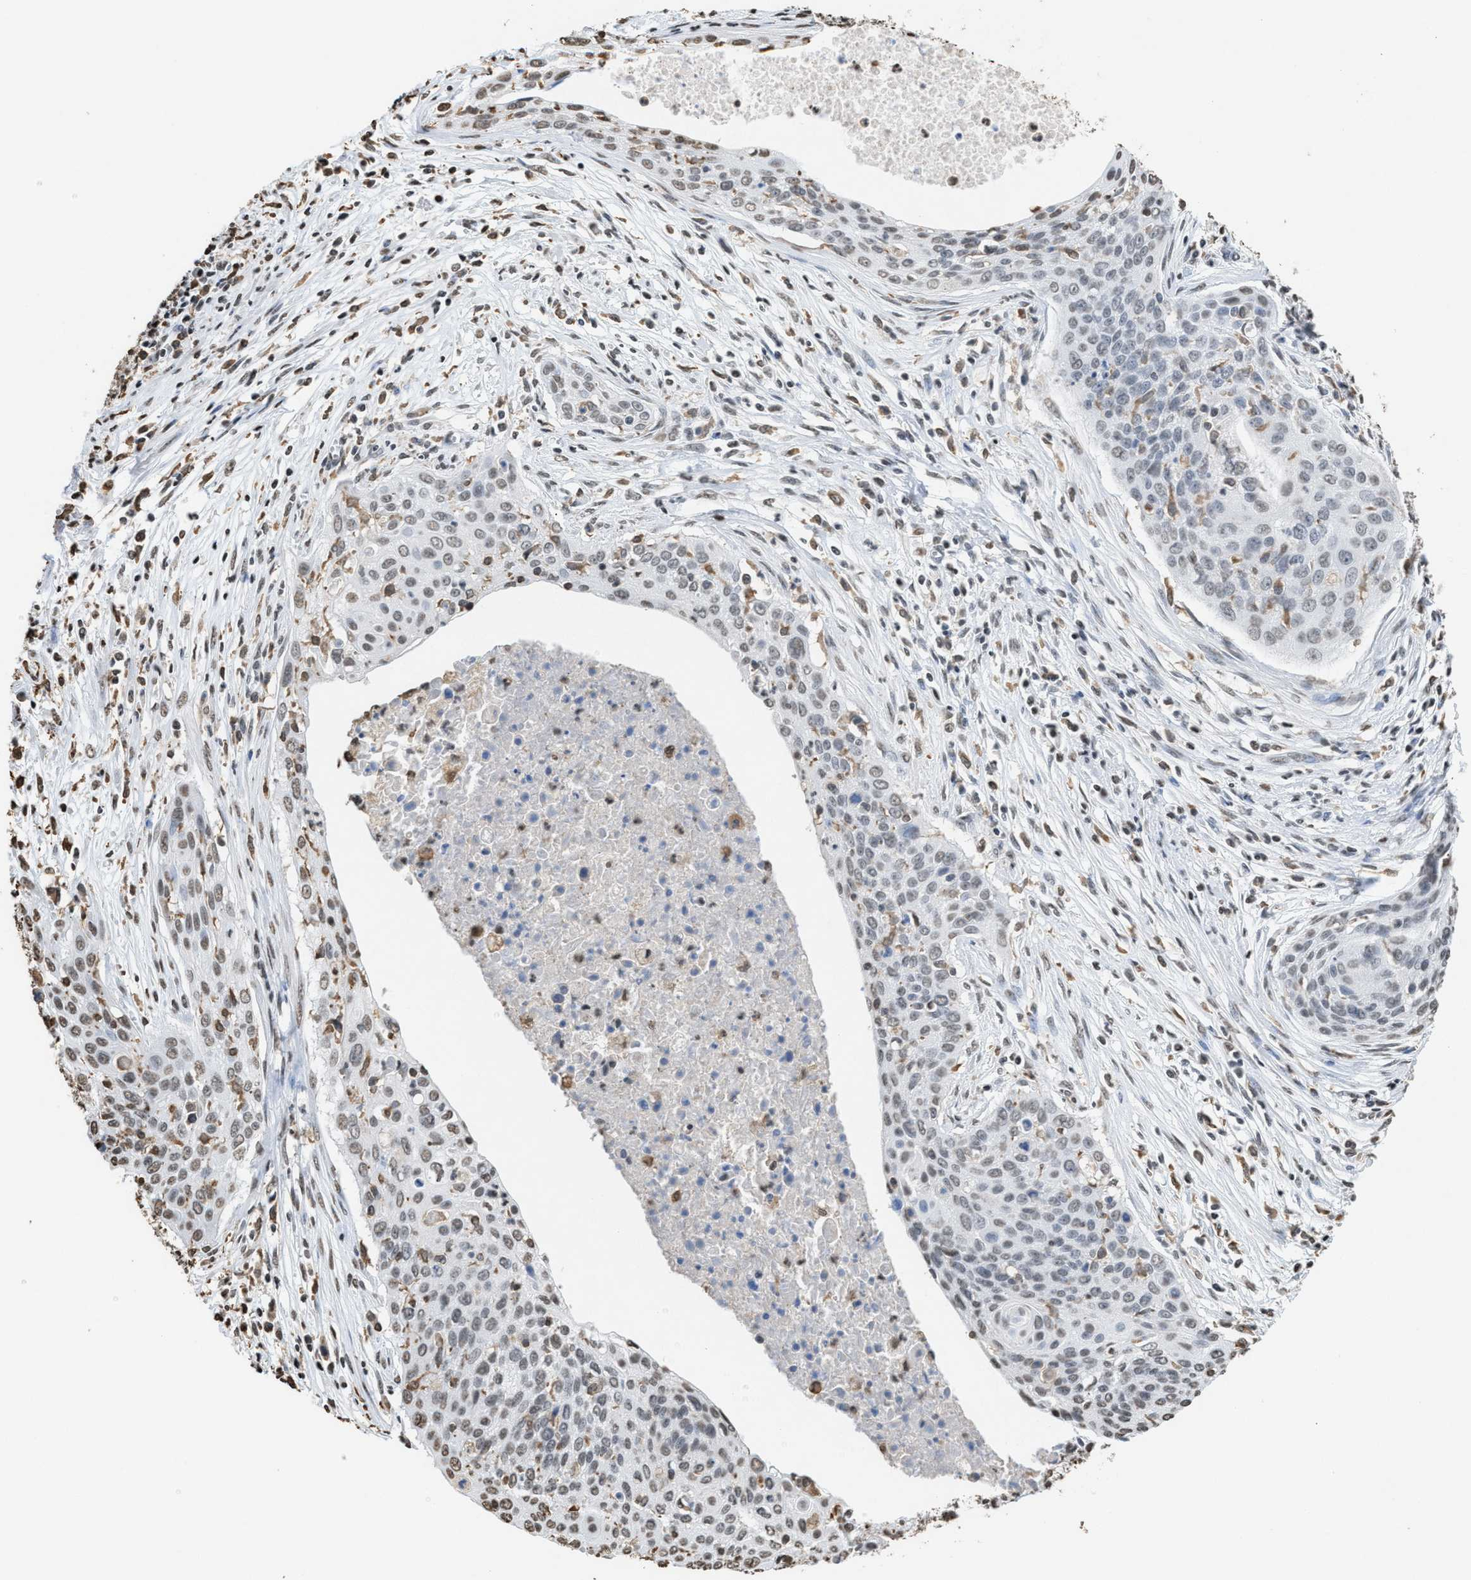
{"staining": {"intensity": "weak", "quantity": "25%-75%", "location": "nuclear"}, "tissue": "cervical cancer", "cell_type": "Tumor cells", "image_type": "cancer", "snomed": [{"axis": "morphology", "description": "Squamous cell carcinoma, NOS"}, {"axis": "topography", "description": "Cervix"}], "caption": "High-power microscopy captured an immunohistochemistry (IHC) image of cervical cancer, revealing weak nuclear staining in about 25%-75% of tumor cells.", "gene": "NUP88", "patient": {"sex": "female", "age": 55}}